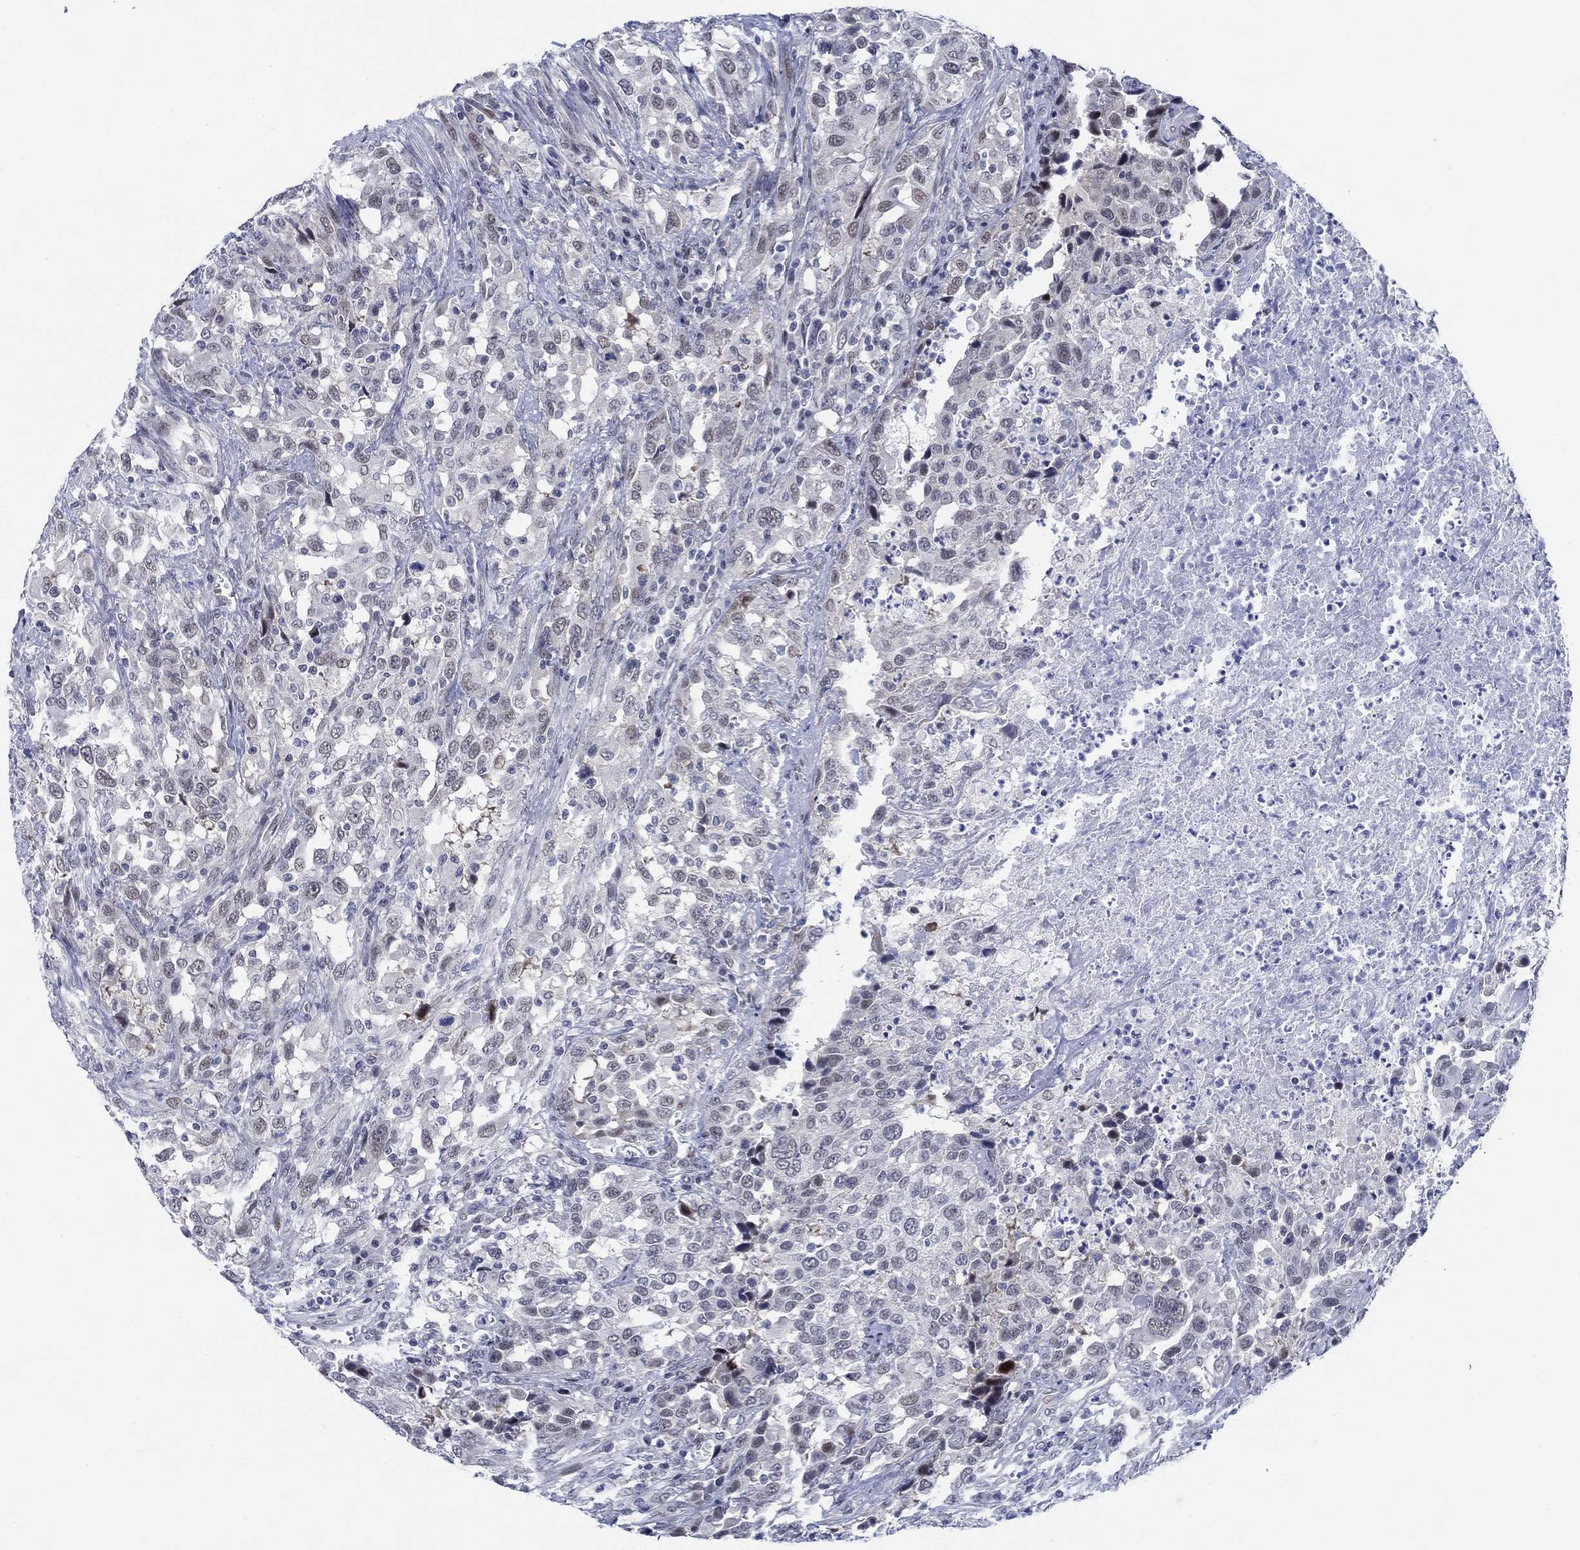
{"staining": {"intensity": "negative", "quantity": "none", "location": "none"}, "tissue": "urothelial cancer", "cell_type": "Tumor cells", "image_type": "cancer", "snomed": [{"axis": "morphology", "description": "Urothelial carcinoma, NOS"}, {"axis": "morphology", "description": "Urothelial carcinoma, High grade"}, {"axis": "topography", "description": "Urinary bladder"}], "caption": "A high-resolution photomicrograph shows immunohistochemistry staining of urothelial cancer, which demonstrates no significant positivity in tumor cells. (Stains: DAB immunohistochemistry with hematoxylin counter stain, Microscopy: brightfield microscopy at high magnification).", "gene": "NEU3", "patient": {"sex": "female", "age": 64}}